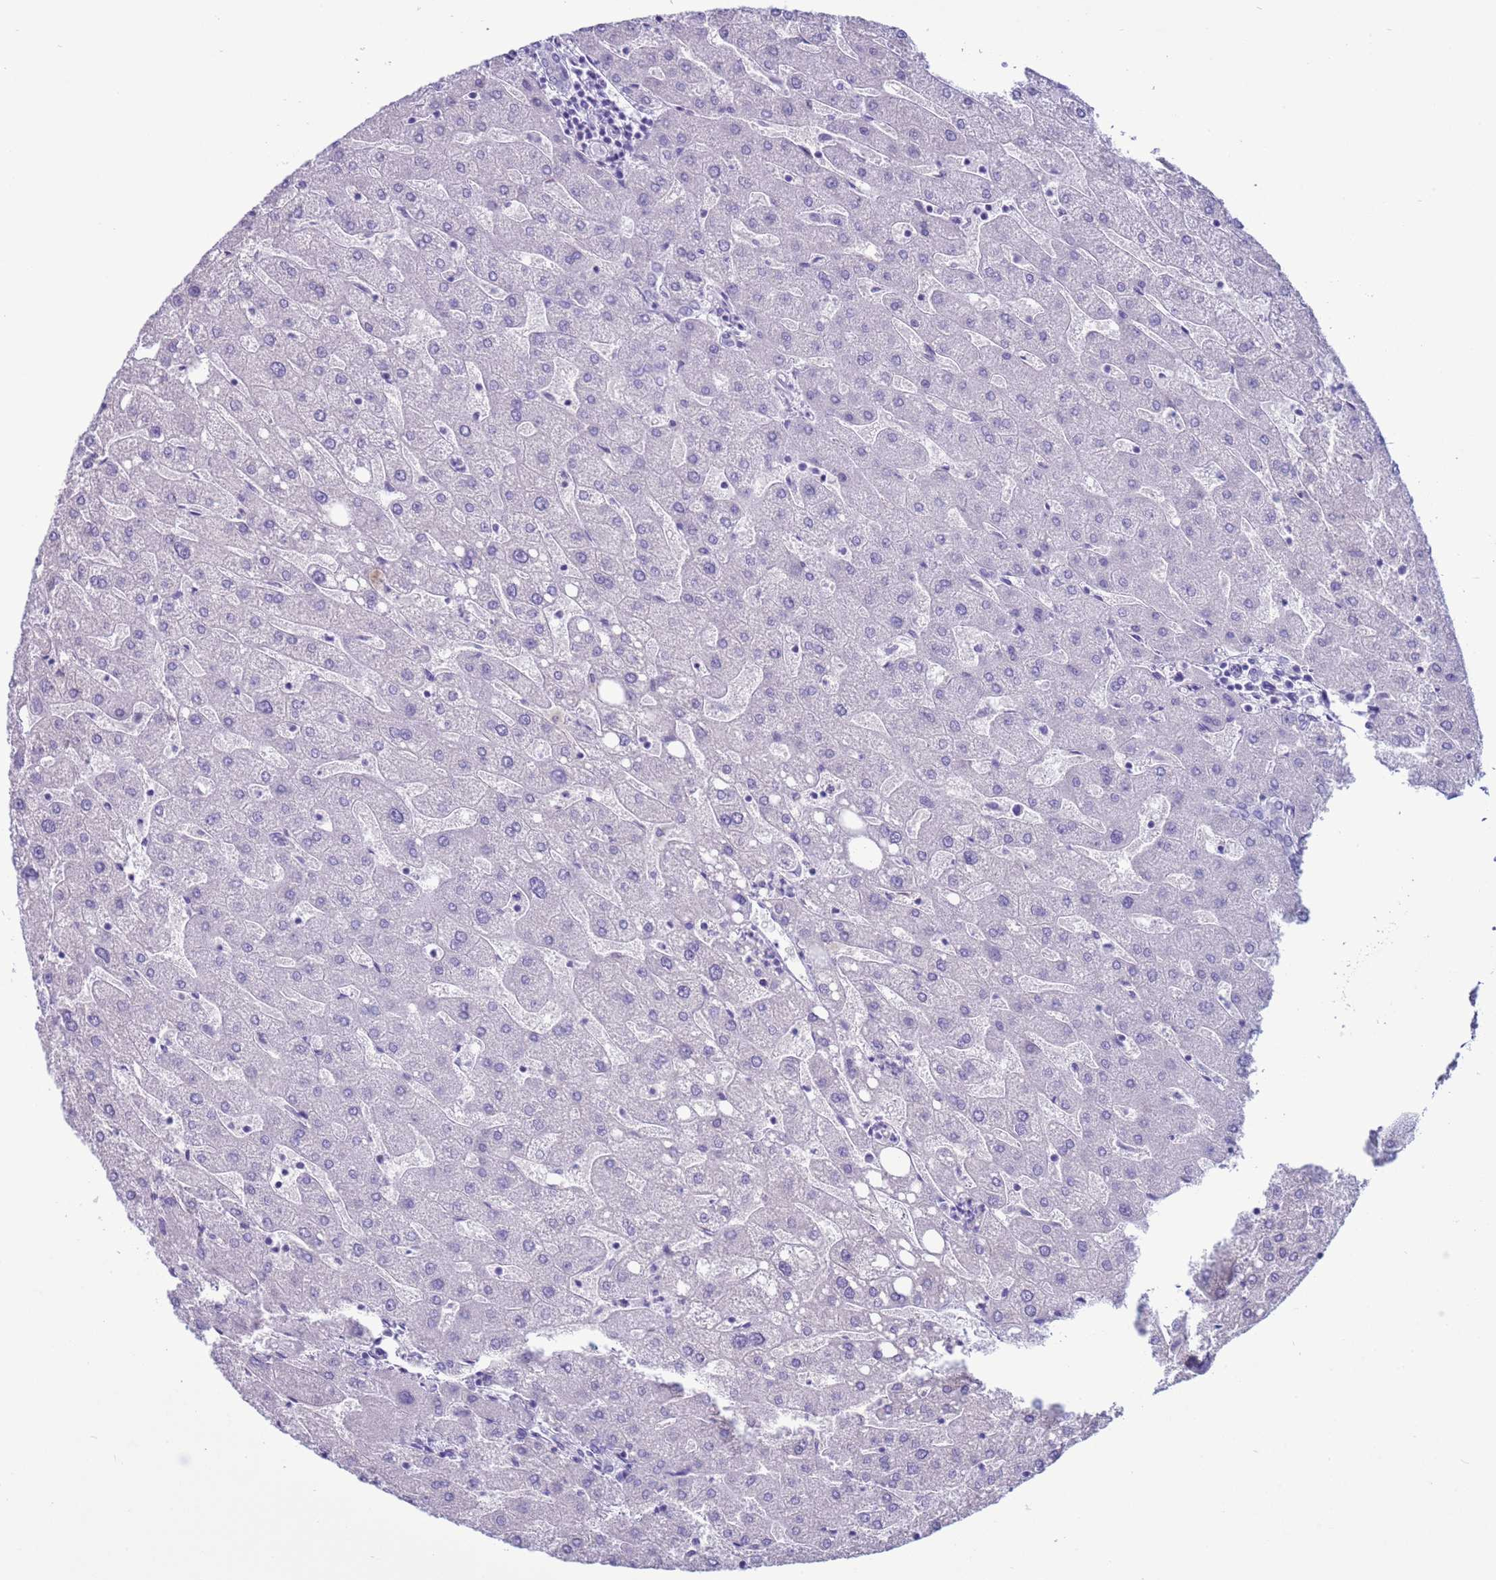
{"staining": {"intensity": "negative", "quantity": "none", "location": "none"}, "tissue": "liver", "cell_type": "Cholangiocytes", "image_type": "normal", "snomed": [{"axis": "morphology", "description": "Normal tissue, NOS"}, {"axis": "topography", "description": "Liver"}], "caption": "Liver was stained to show a protein in brown. There is no significant staining in cholangiocytes.", "gene": "CST1", "patient": {"sex": "male", "age": 67}}